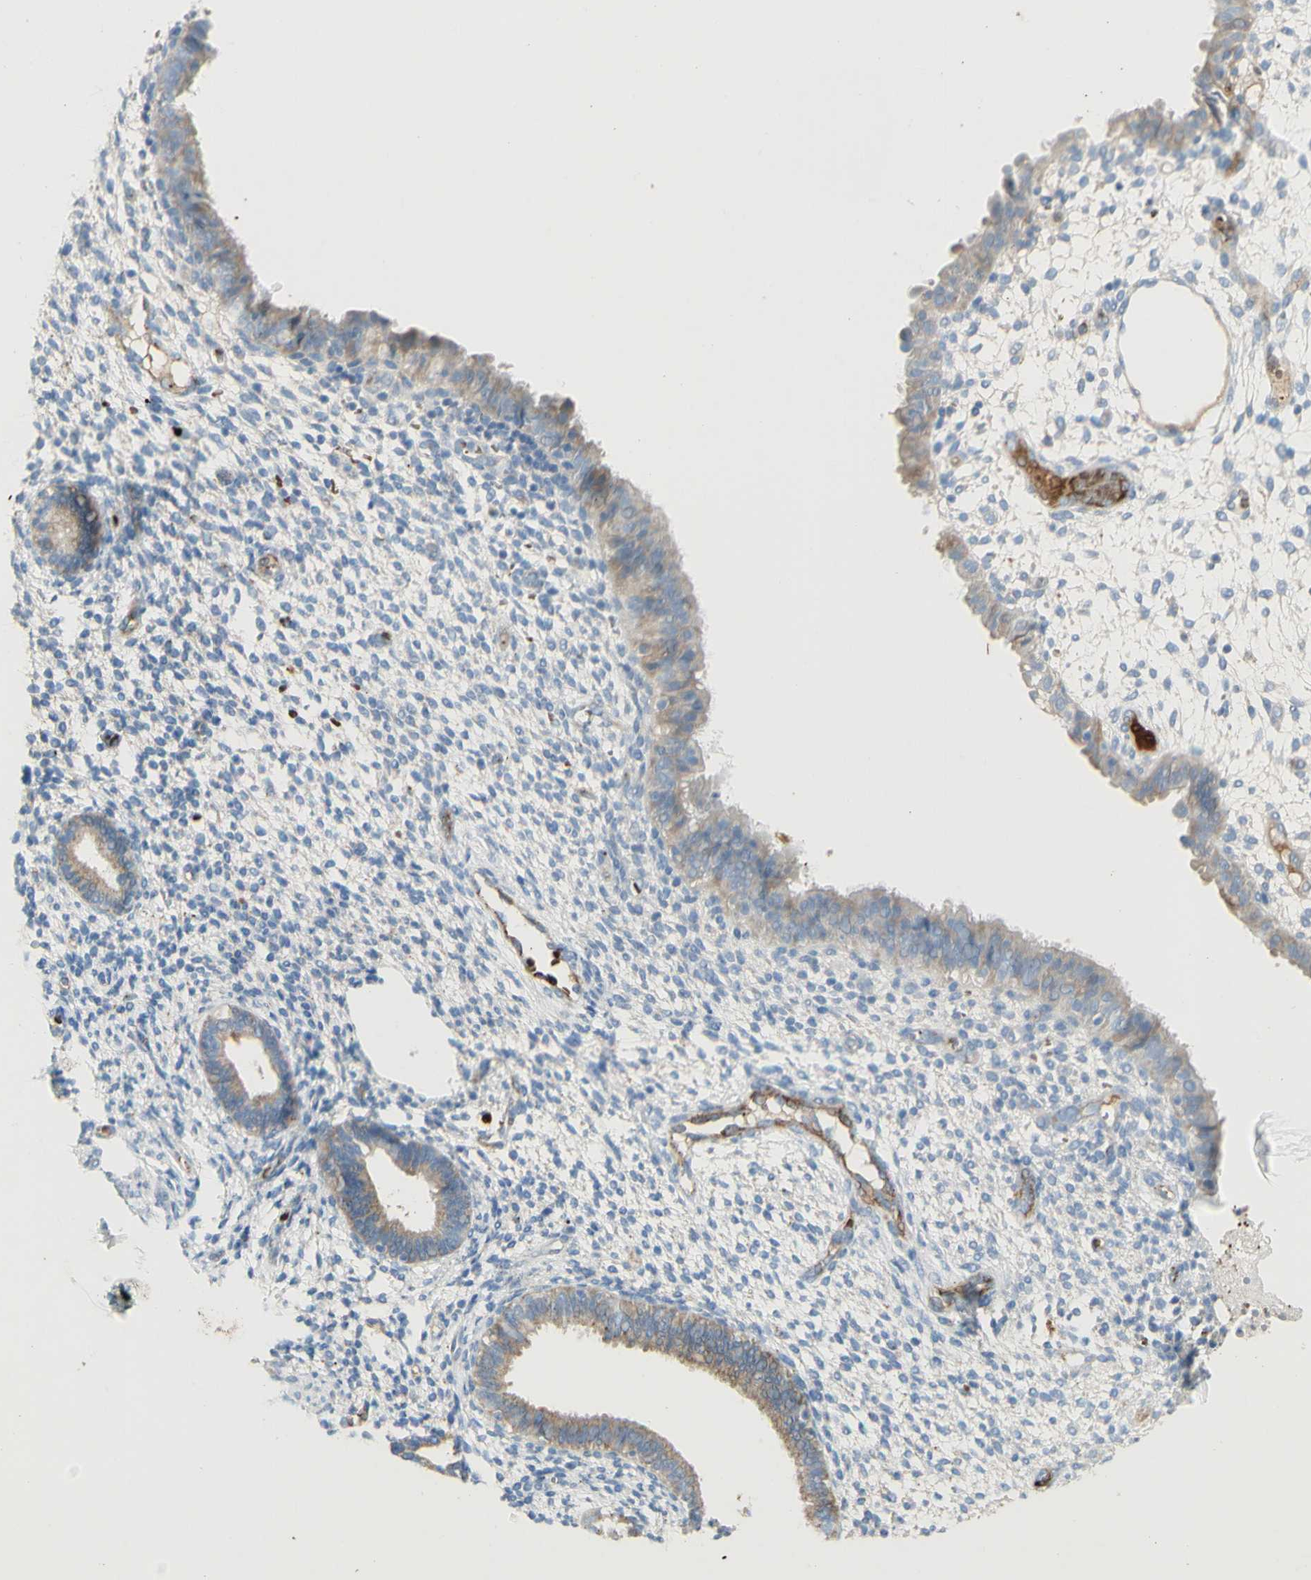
{"staining": {"intensity": "negative", "quantity": "none", "location": "none"}, "tissue": "endometrium", "cell_type": "Cells in endometrial stroma", "image_type": "normal", "snomed": [{"axis": "morphology", "description": "Normal tissue, NOS"}, {"axis": "topography", "description": "Endometrium"}], "caption": "Cells in endometrial stroma are negative for brown protein staining in benign endometrium. (Stains: DAB immunohistochemistry with hematoxylin counter stain, Microscopy: brightfield microscopy at high magnification).", "gene": "GAN", "patient": {"sex": "female", "age": 61}}